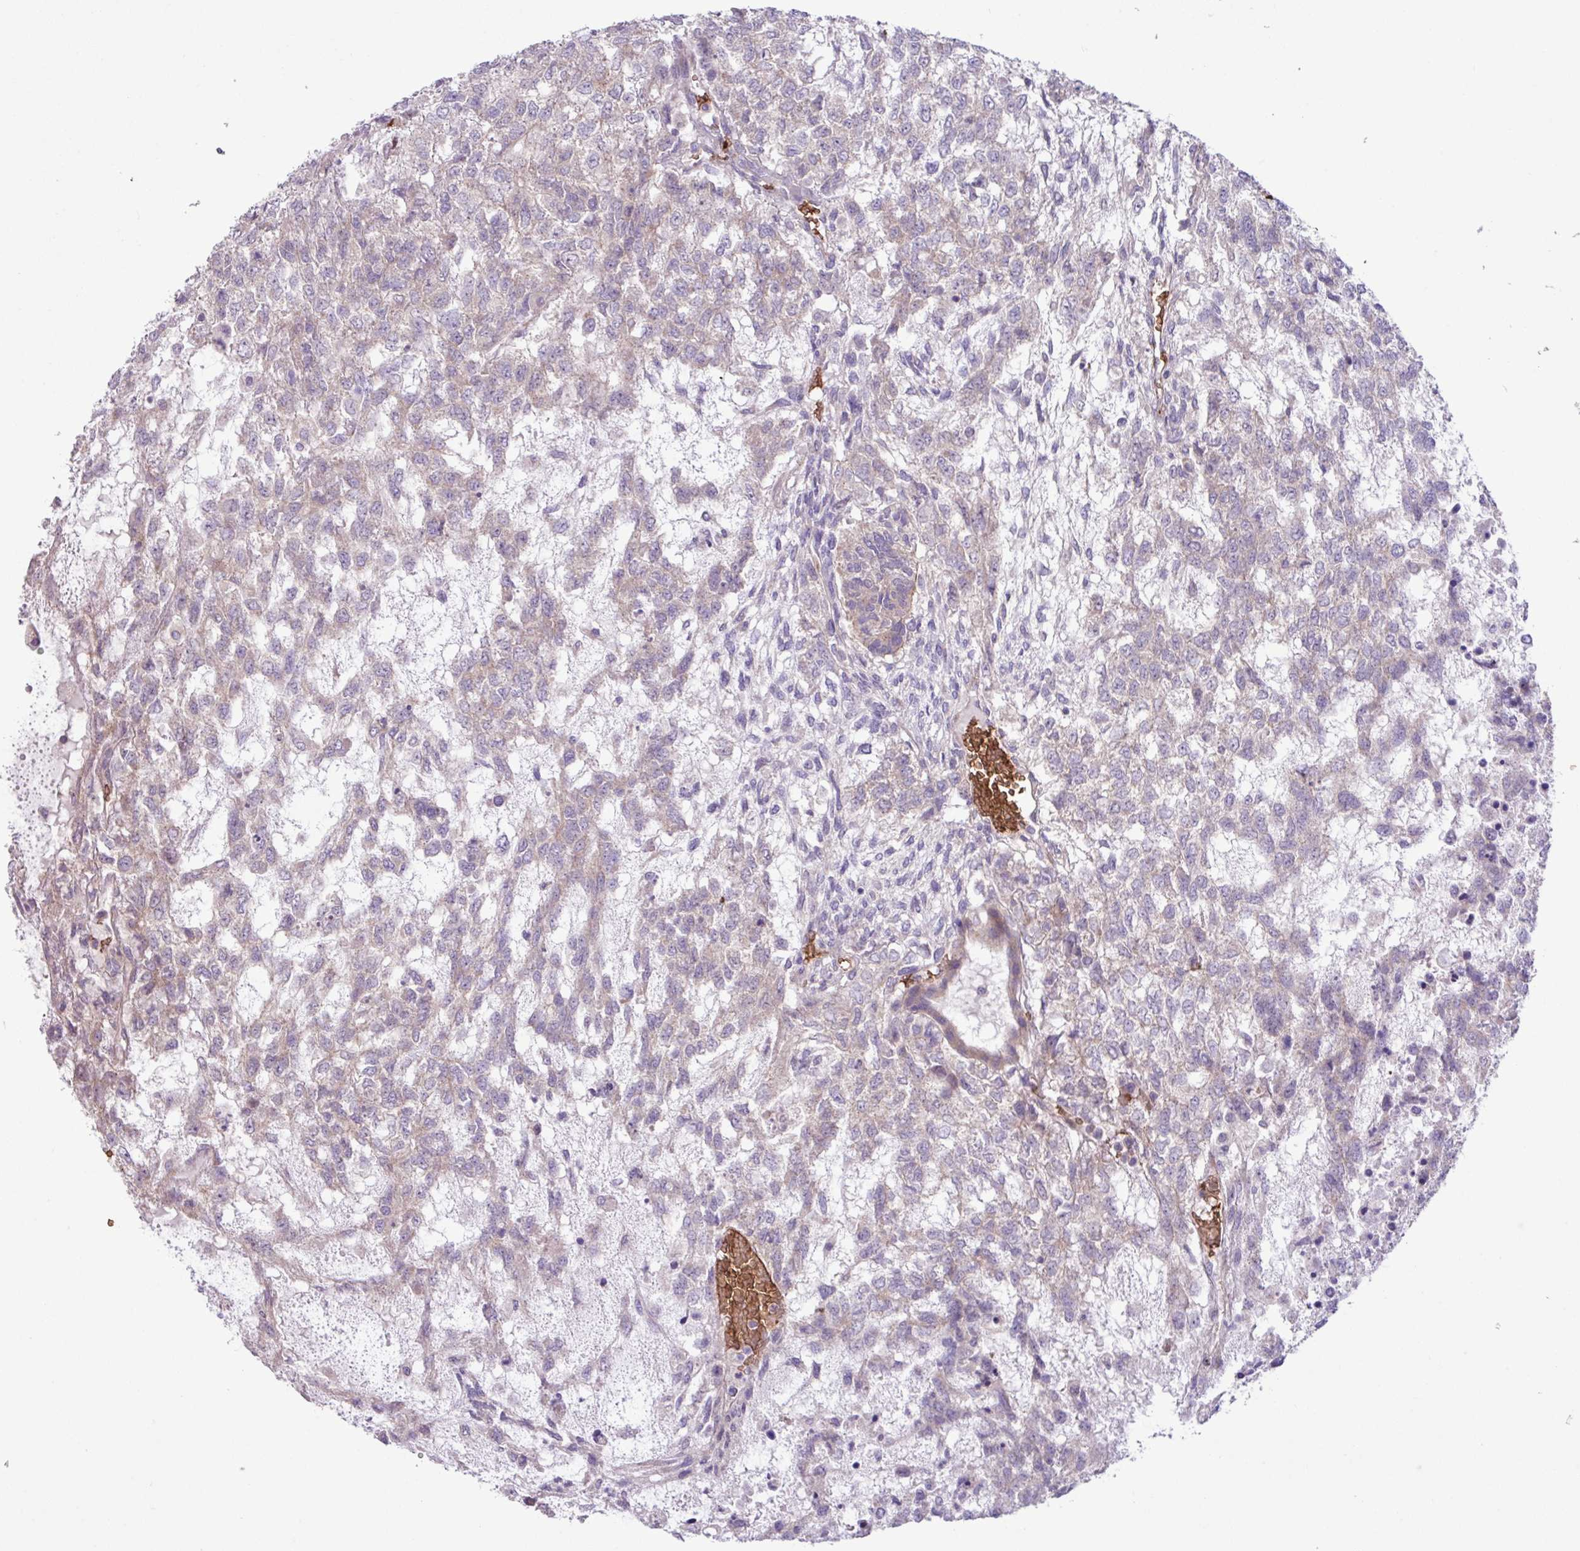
{"staining": {"intensity": "weak", "quantity": "<25%", "location": "cytoplasmic/membranous"}, "tissue": "testis cancer", "cell_type": "Tumor cells", "image_type": "cancer", "snomed": [{"axis": "morphology", "description": "Carcinoma, Embryonal, NOS"}, {"axis": "topography", "description": "Testis"}], "caption": "Tumor cells show no significant expression in testis cancer. (DAB (3,3'-diaminobenzidine) immunohistochemistry (IHC) with hematoxylin counter stain).", "gene": "RAD21L1", "patient": {"sex": "male", "age": 23}}